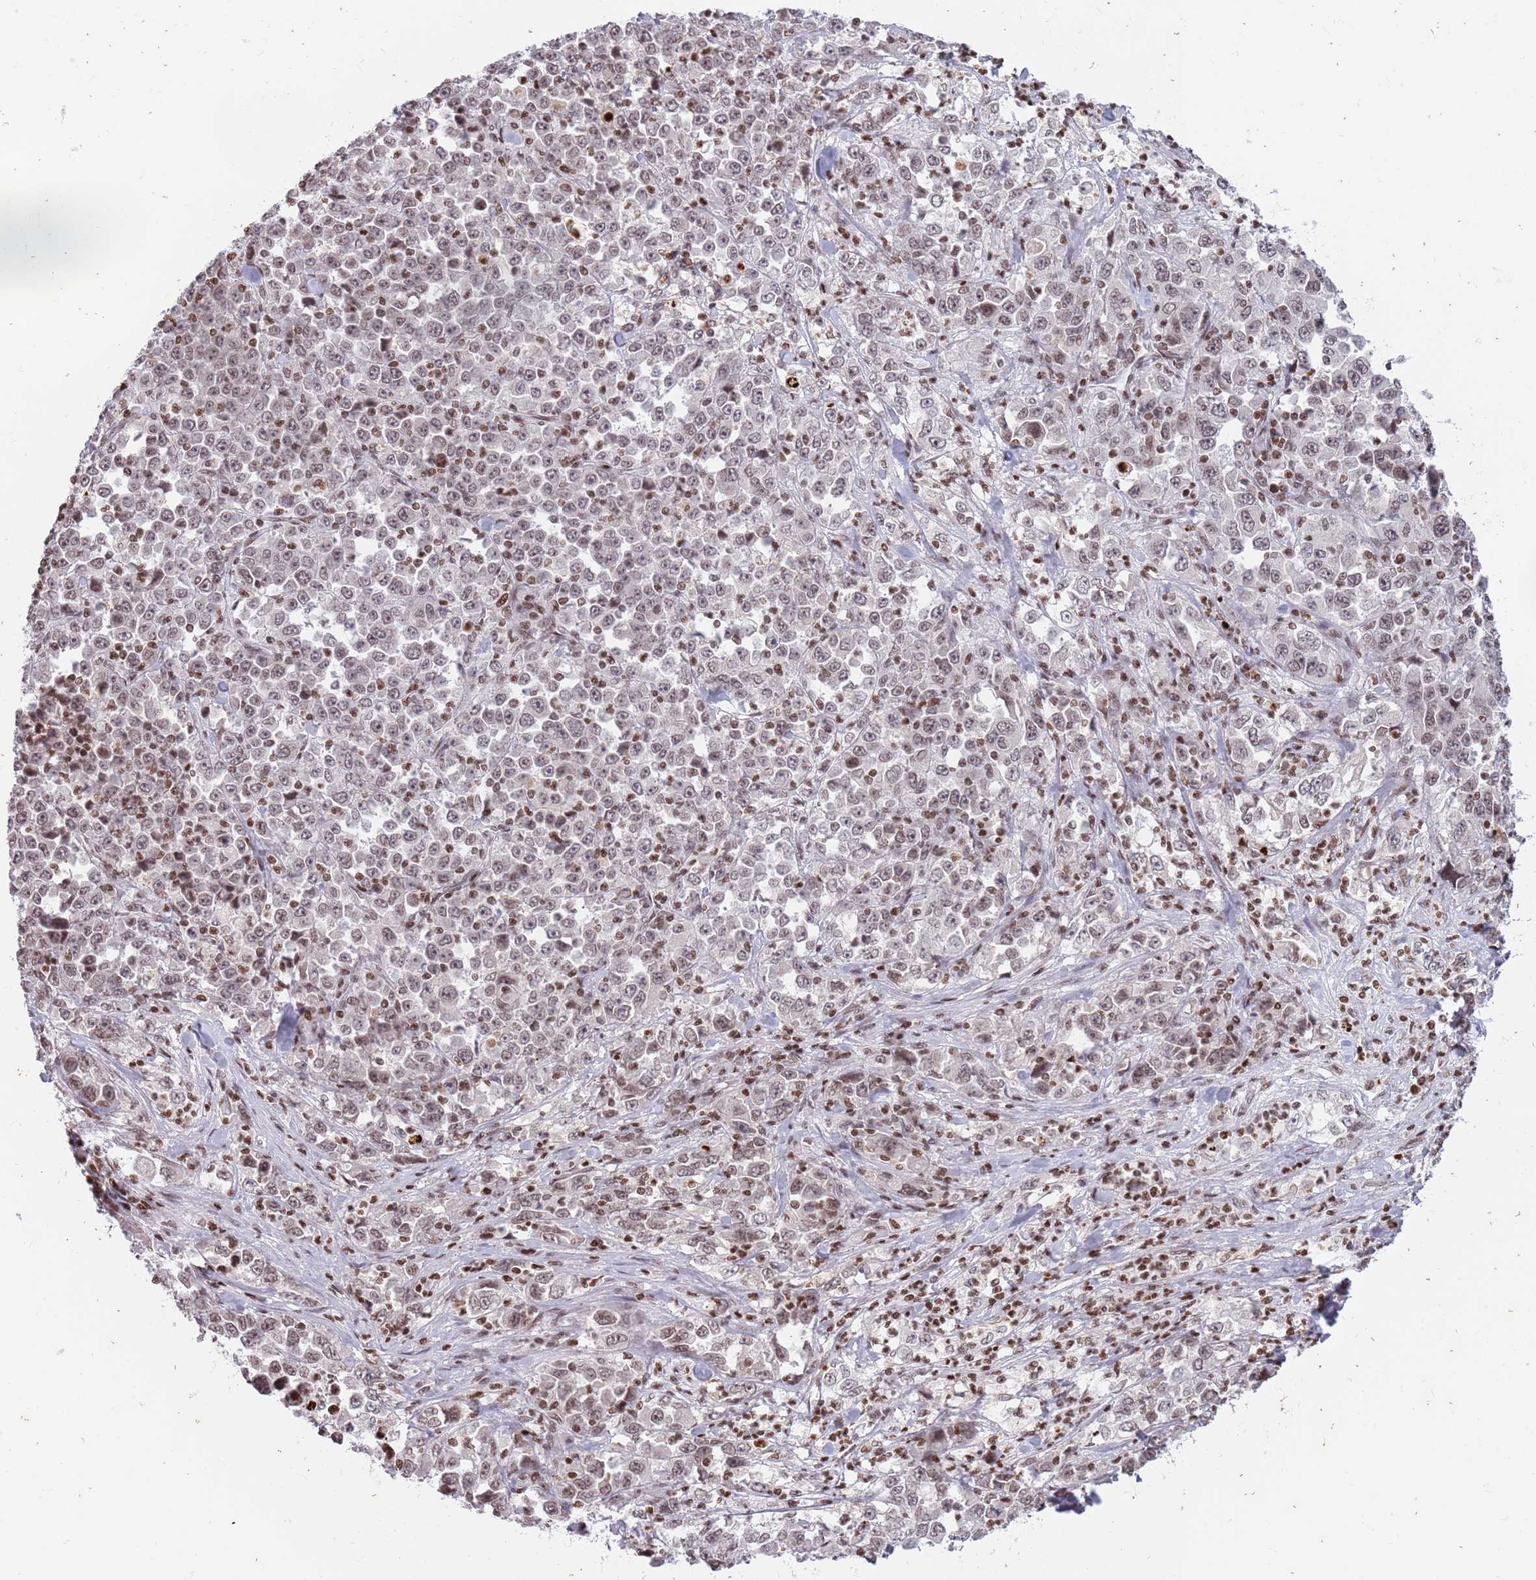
{"staining": {"intensity": "weak", "quantity": ">75%", "location": "nuclear"}, "tissue": "stomach cancer", "cell_type": "Tumor cells", "image_type": "cancer", "snomed": [{"axis": "morphology", "description": "Normal tissue, NOS"}, {"axis": "morphology", "description": "Adenocarcinoma, NOS"}, {"axis": "topography", "description": "Stomach, upper"}, {"axis": "topography", "description": "Stomach"}], "caption": "The immunohistochemical stain highlights weak nuclear staining in tumor cells of adenocarcinoma (stomach) tissue.", "gene": "SH3RF3", "patient": {"sex": "male", "age": 59}}